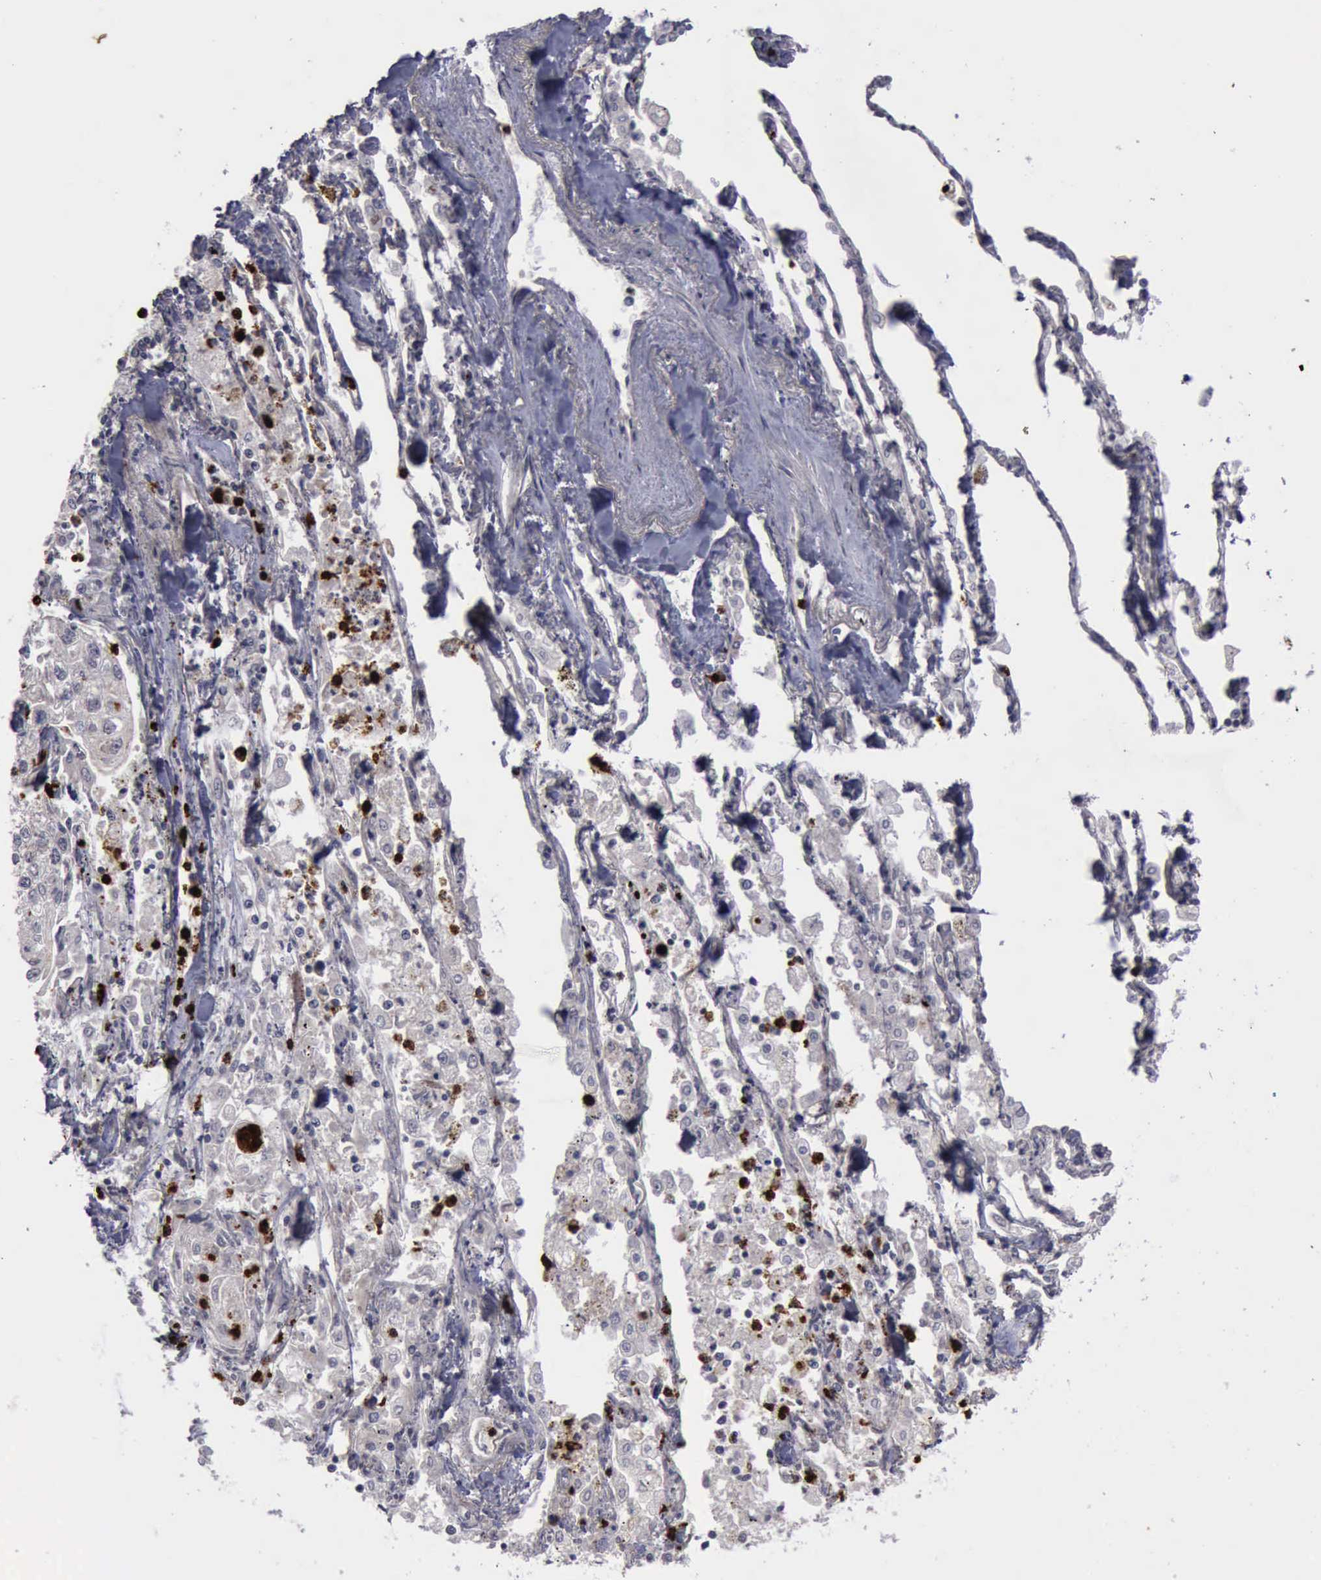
{"staining": {"intensity": "negative", "quantity": "none", "location": "none"}, "tissue": "lung cancer", "cell_type": "Tumor cells", "image_type": "cancer", "snomed": [{"axis": "morphology", "description": "Squamous cell carcinoma, NOS"}, {"axis": "topography", "description": "Lung"}], "caption": "Tumor cells are negative for protein expression in human lung cancer (squamous cell carcinoma).", "gene": "MMP9", "patient": {"sex": "male", "age": 75}}